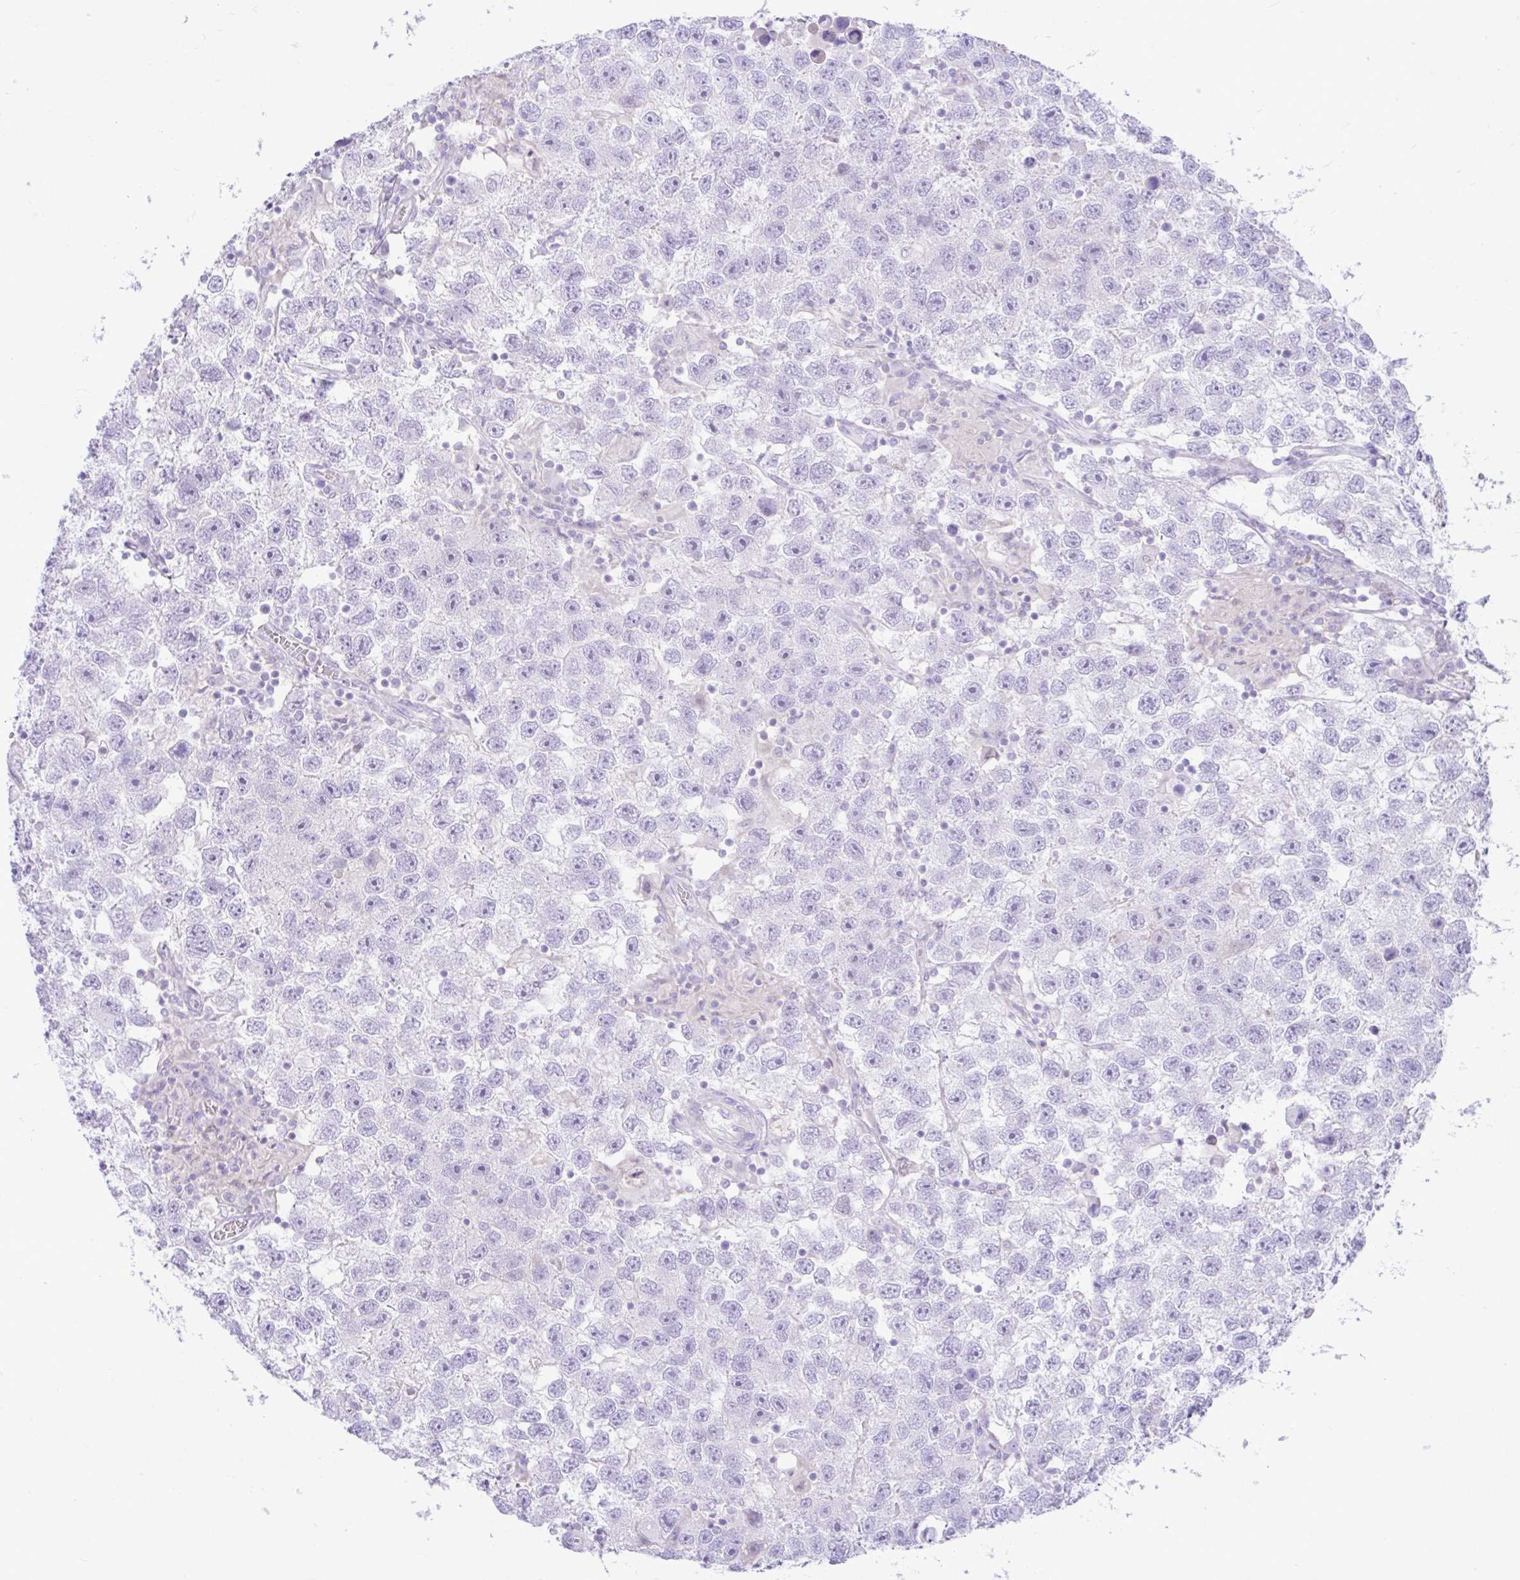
{"staining": {"intensity": "negative", "quantity": "none", "location": "none"}, "tissue": "testis cancer", "cell_type": "Tumor cells", "image_type": "cancer", "snomed": [{"axis": "morphology", "description": "Seminoma, NOS"}, {"axis": "topography", "description": "Testis"}], "caption": "Immunohistochemistry (IHC) of human testis cancer demonstrates no expression in tumor cells.", "gene": "ZNF101", "patient": {"sex": "male", "age": 26}}